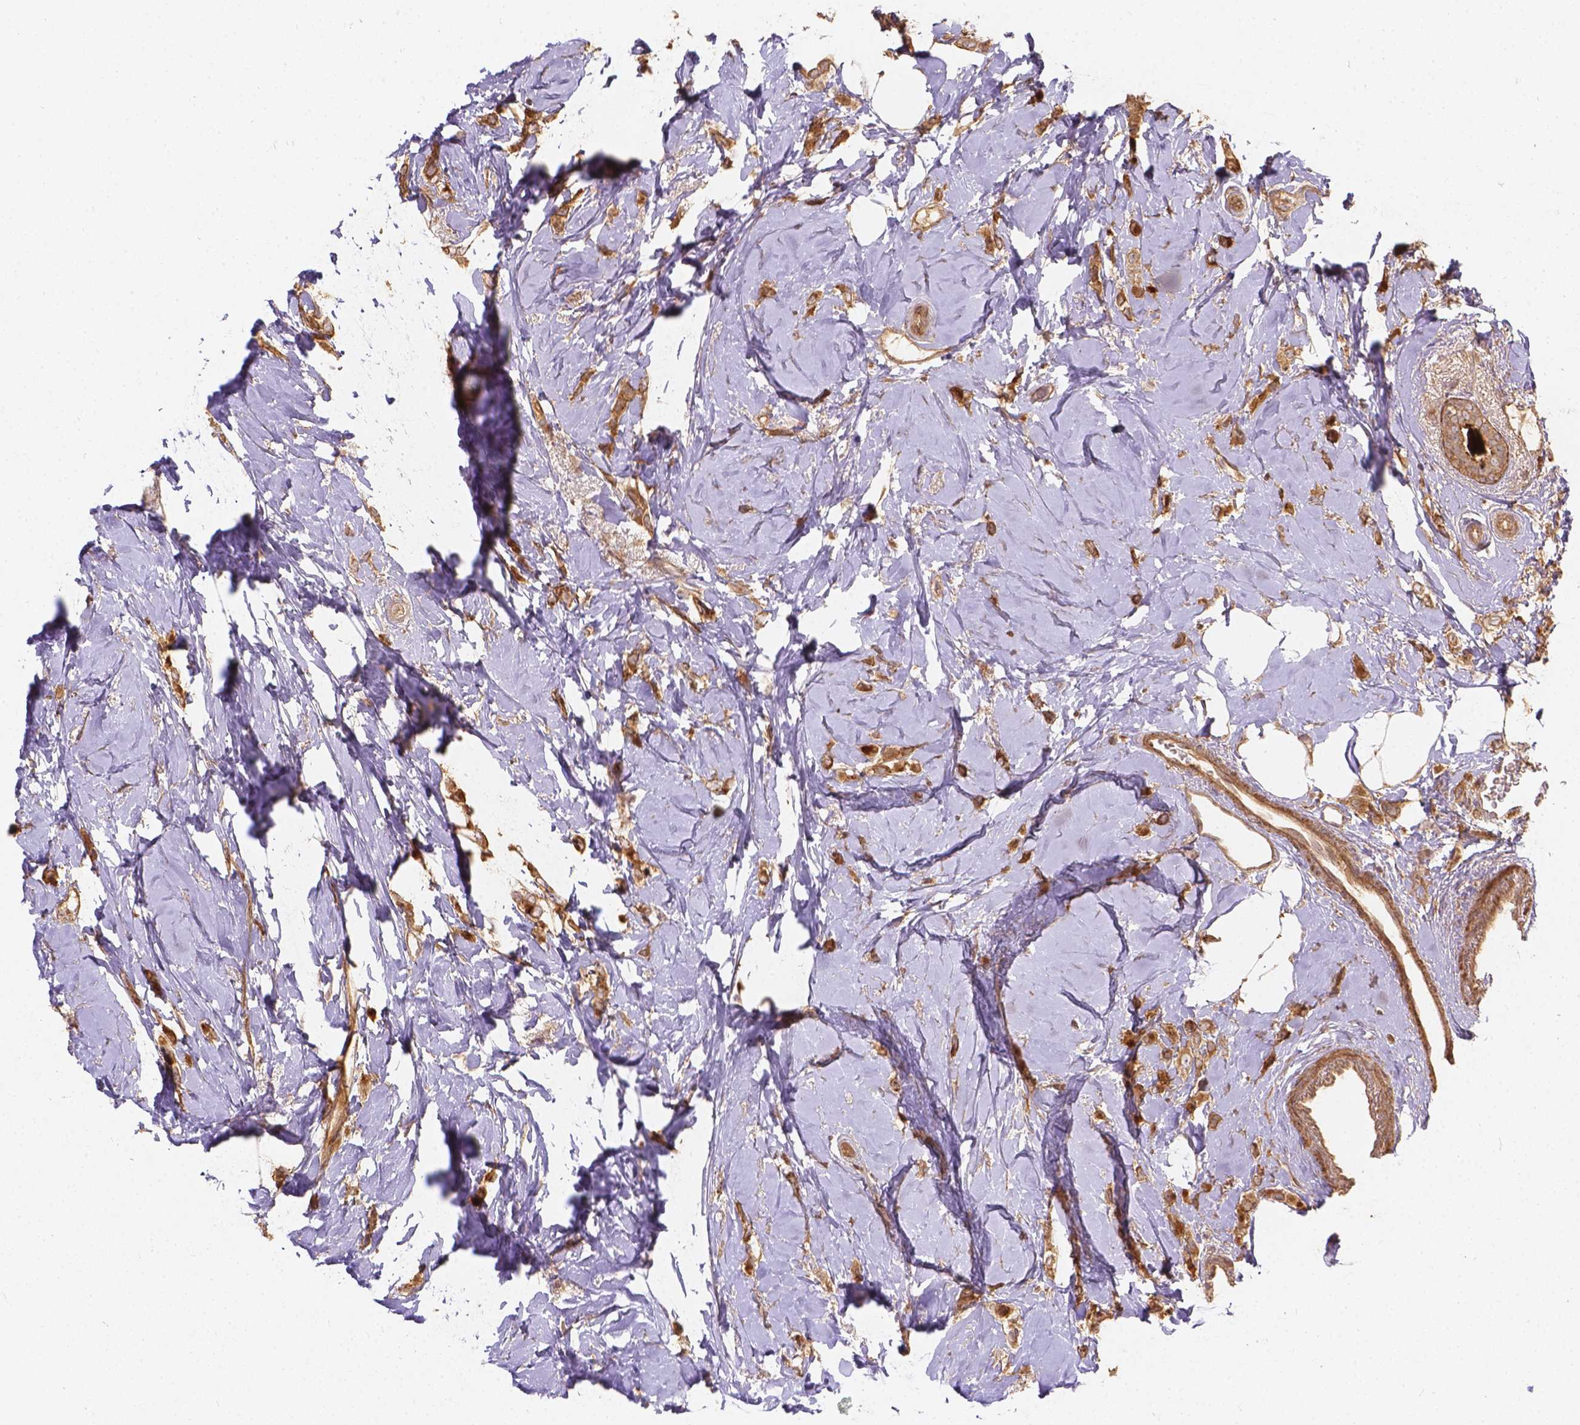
{"staining": {"intensity": "moderate", "quantity": ">75%", "location": "cytoplasmic/membranous"}, "tissue": "breast cancer", "cell_type": "Tumor cells", "image_type": "cancer", "snomed": [{"axis": "morphology", "description": "Lobular carcinoma"}, {"axis": "topography", "description": "Breast"}], "caption": "This is a histology image of immunohistochemistry staining of breast cancer, which shows moderate expression in the cytoplasmic/membranous of tumor cells.", "gene": "XPR1", "patient": {"sex": "female", "age": 66}}